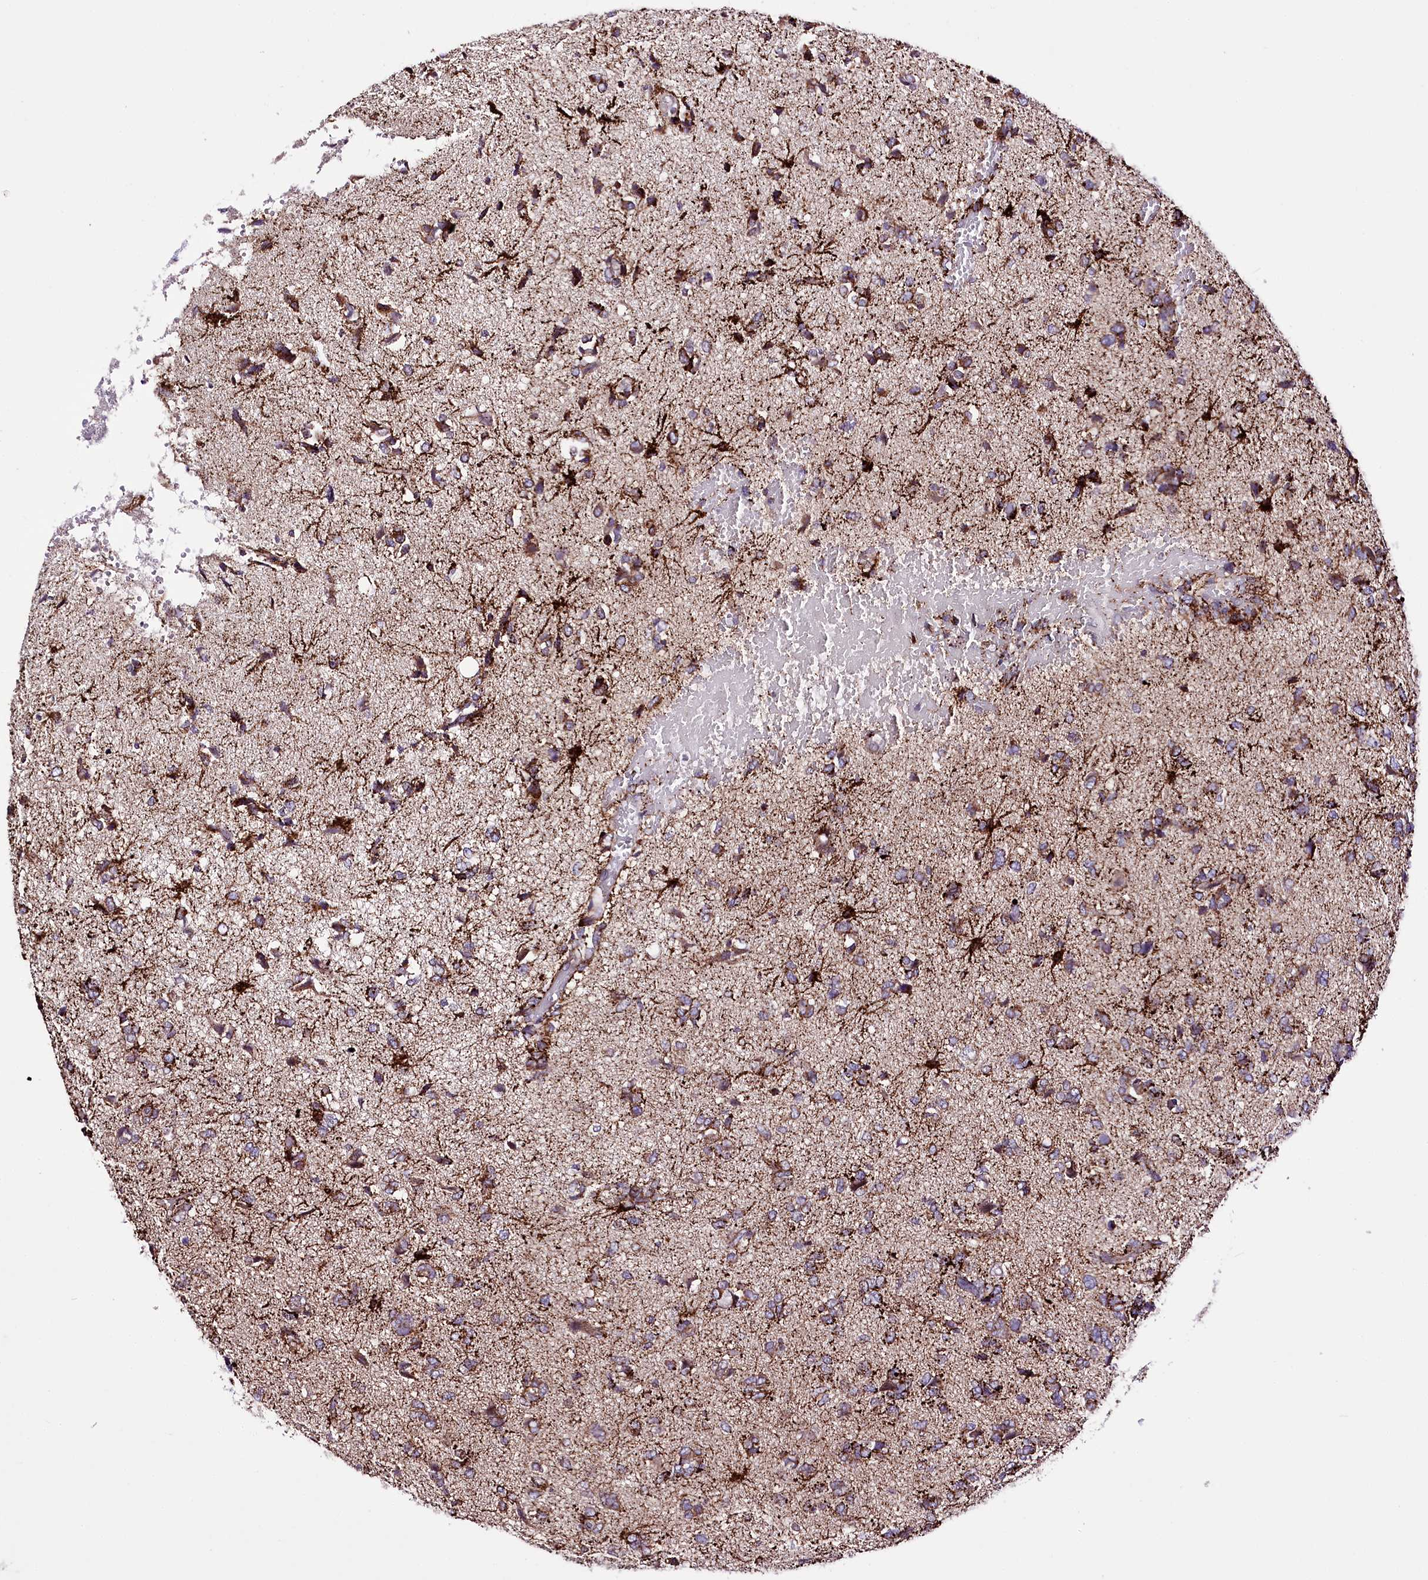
{"staining": {"intensity": "moderate", "quantity": ">75%", "location": "cytoplasmic/membranous"}, "tissue": "glioma", "cell_type": "Tumor cells", "image_type": "cancer", "snomed": [{"axis": "morphology", "description": "Glioma, malignant, High grade"}, {"axis": "topography", "description": "Brain"}], "caption": "Glioma was stained to show a protein in brown. There is medium levels of moderate cytoplasmic/membranous staining in approximately >75% of tumor cells.", "gene": "ATE1", "patient": {"sex": "female", "age": 59}}